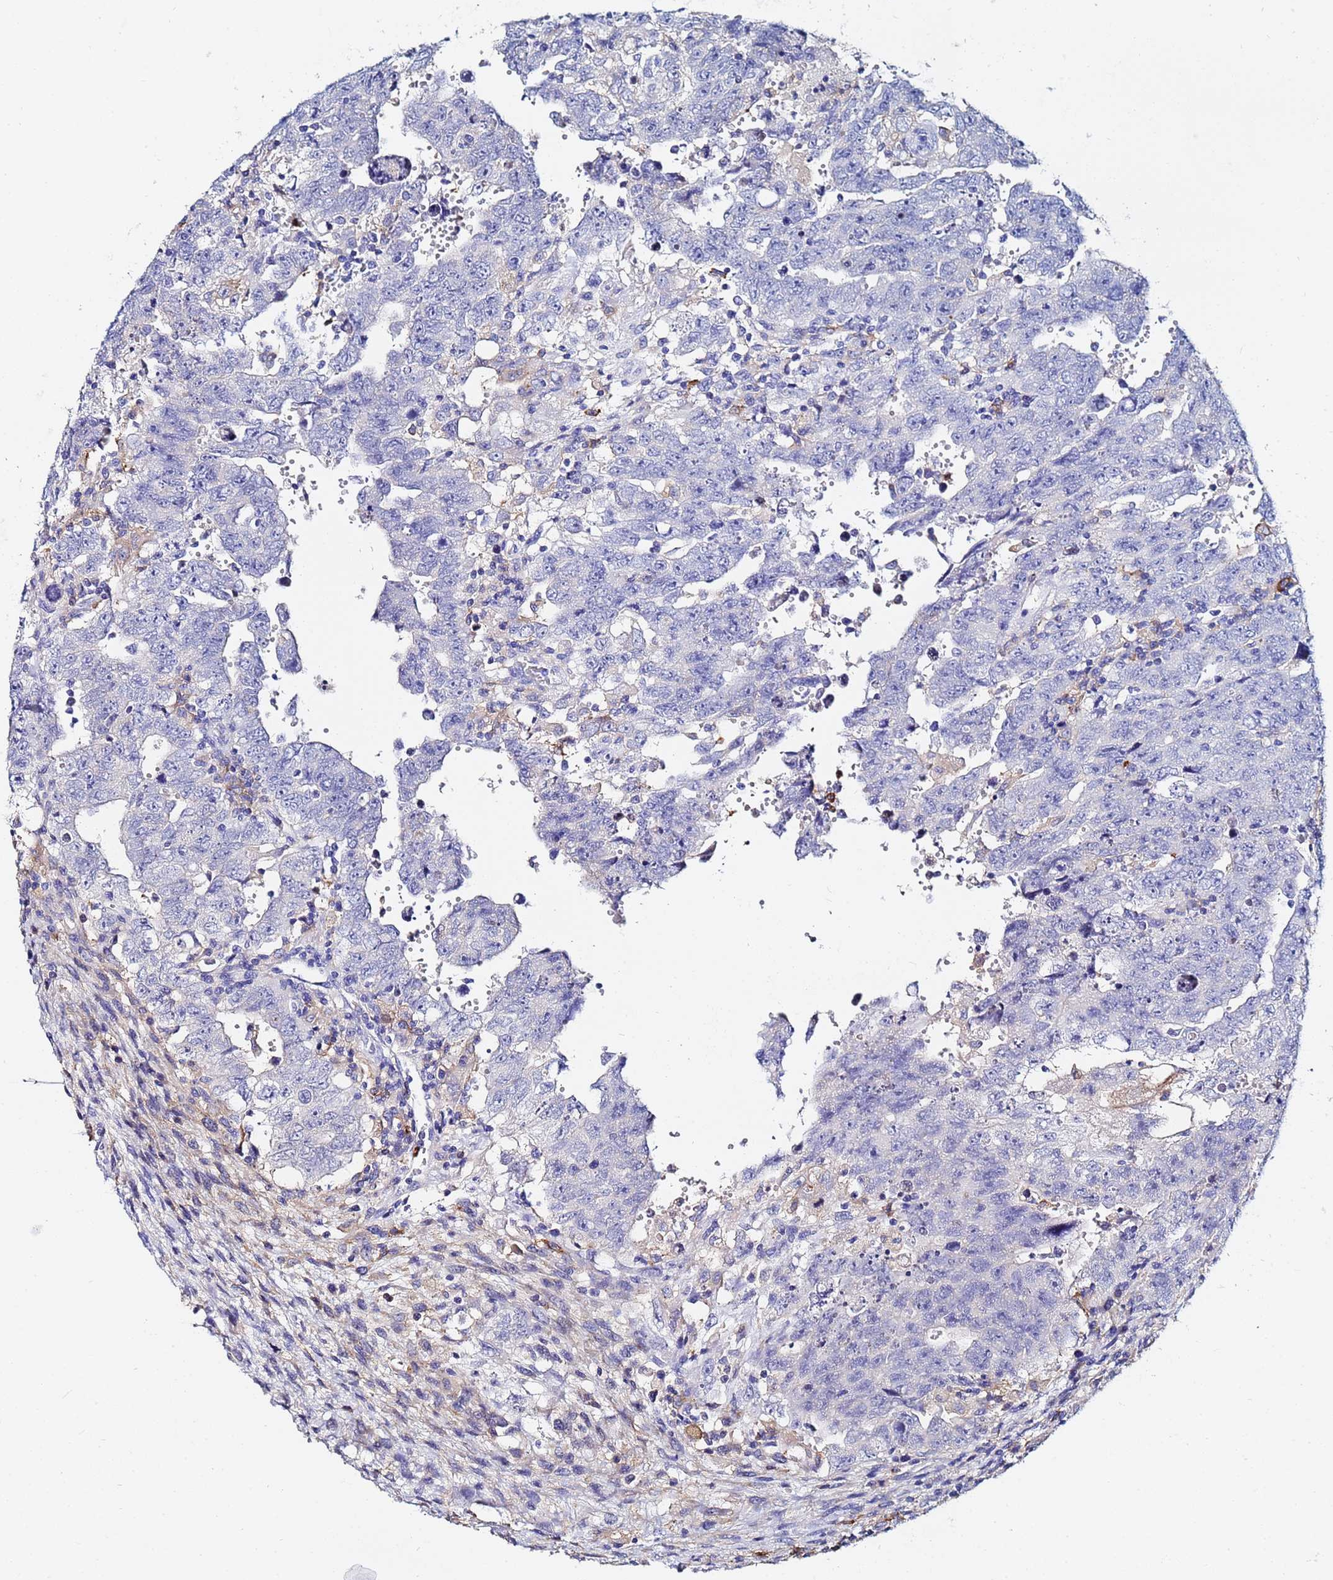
{"staining": {"intensity": "negative", "quantity": "none", "location": "none"}, "tissue": "testis cancer", "cell_type": "Tumor cells", "image_type": "cancer", "snomed": [{"axis": "morphology", "description": "Carcinoma, Embryonal, NOS"}, {"axis": "topography", "description": "Testis"}], "caption": "This is an IHC photomicrograph of embryonal carcinoma (testis). There is no staining in tumor cells.", "gene": "BASP1", "patient": {"sex": "male", "age": 28}}